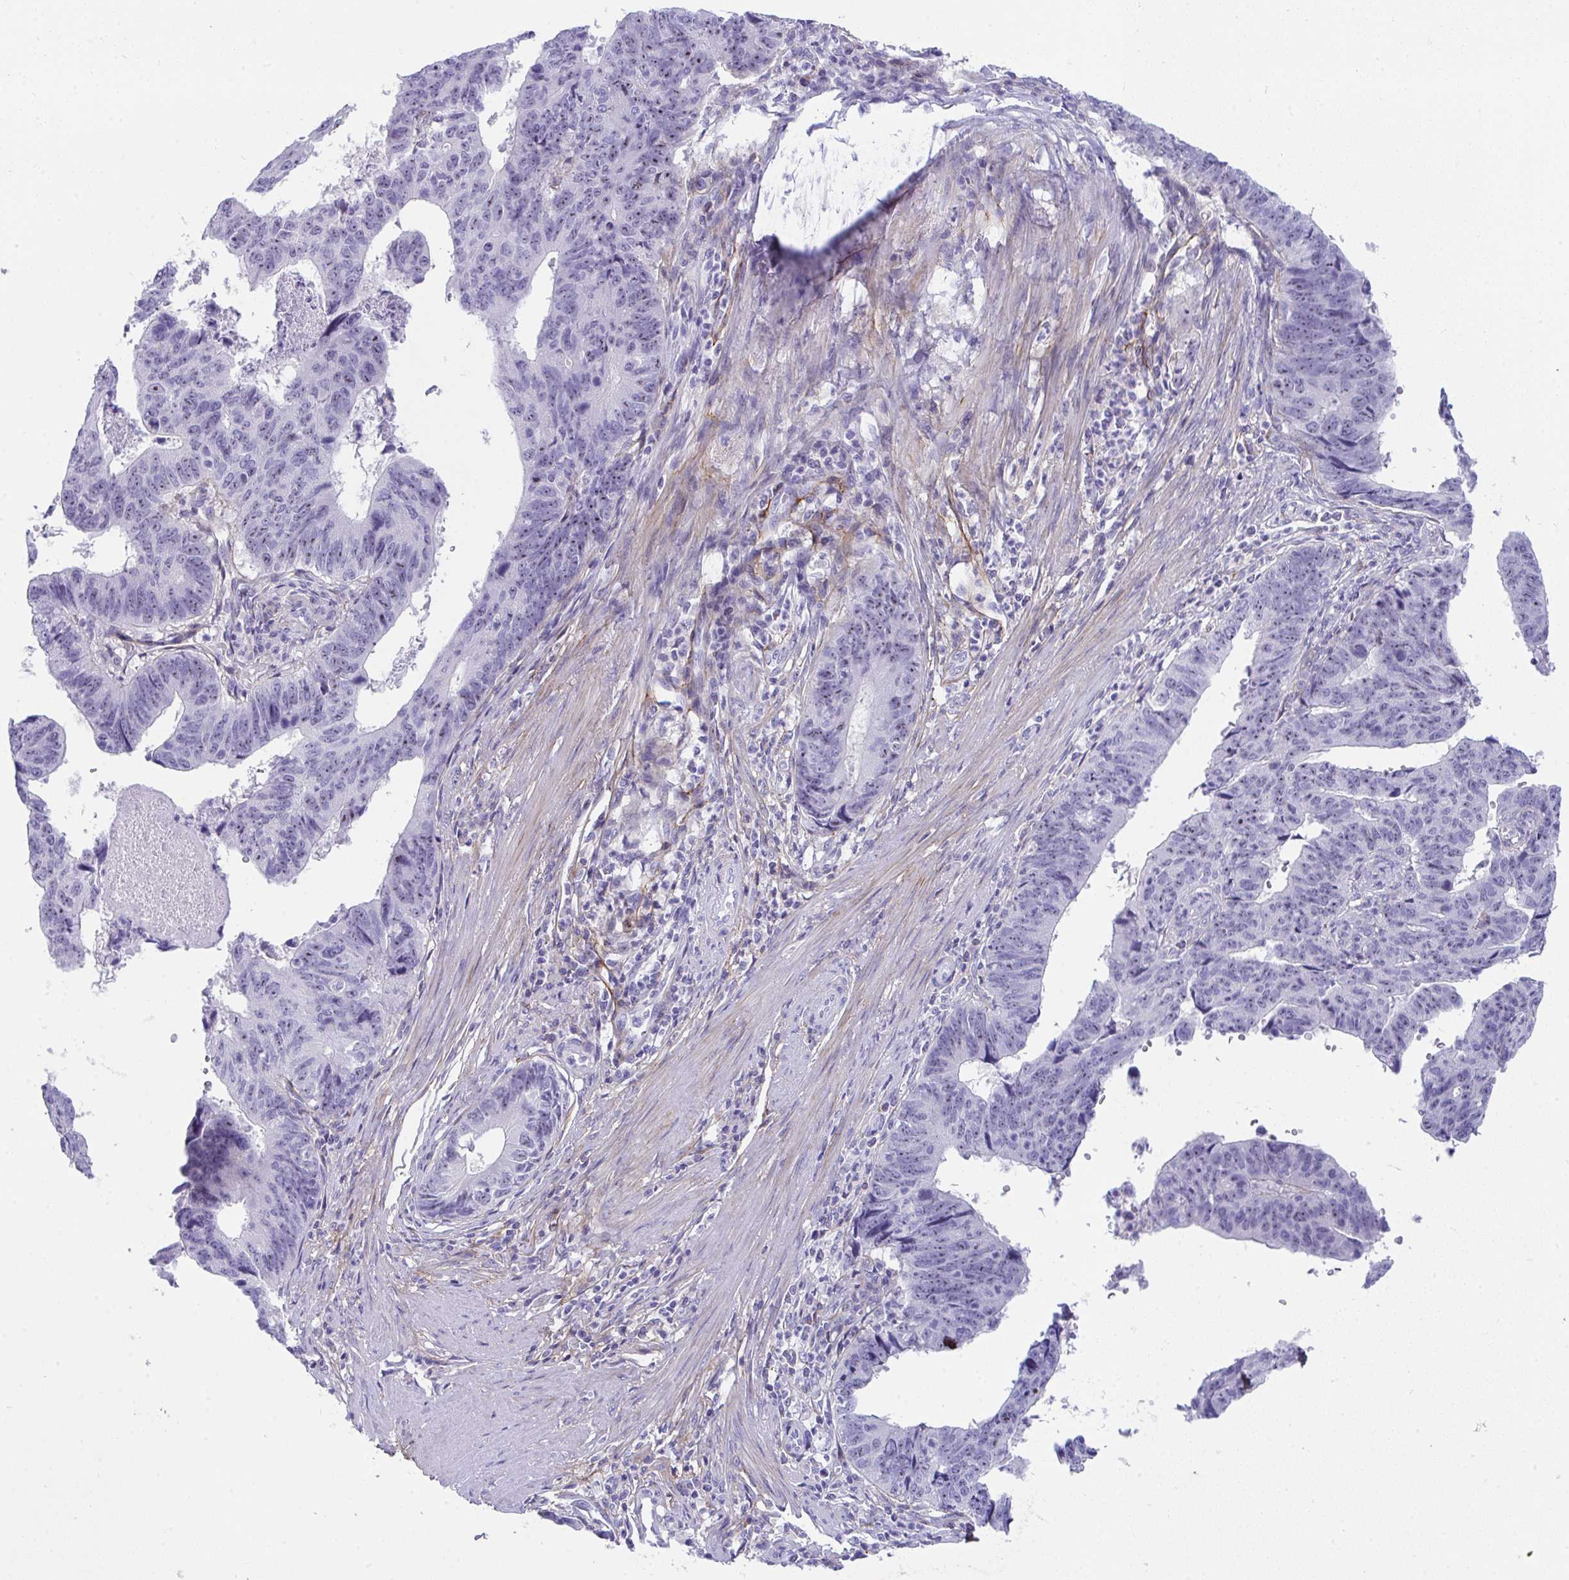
{"staining": {"intensity": "negative", "quantity": "none", "location": "none"}, "tissue": "stomach cancer", "cell_type": "Tumor cells", "image_type": "cancer", "snomed": [{"axis": "morphology", "description": "Adenocarcinoma, NOS"}, {"axis": "topography", "description": "Stomach"}], "caption": "This is an IHC image of stomach adenocarcinoma. There is no staining in tumor cells.", "gene": "LHFPL6", "patient": {"sex": "male", "age": 59}}